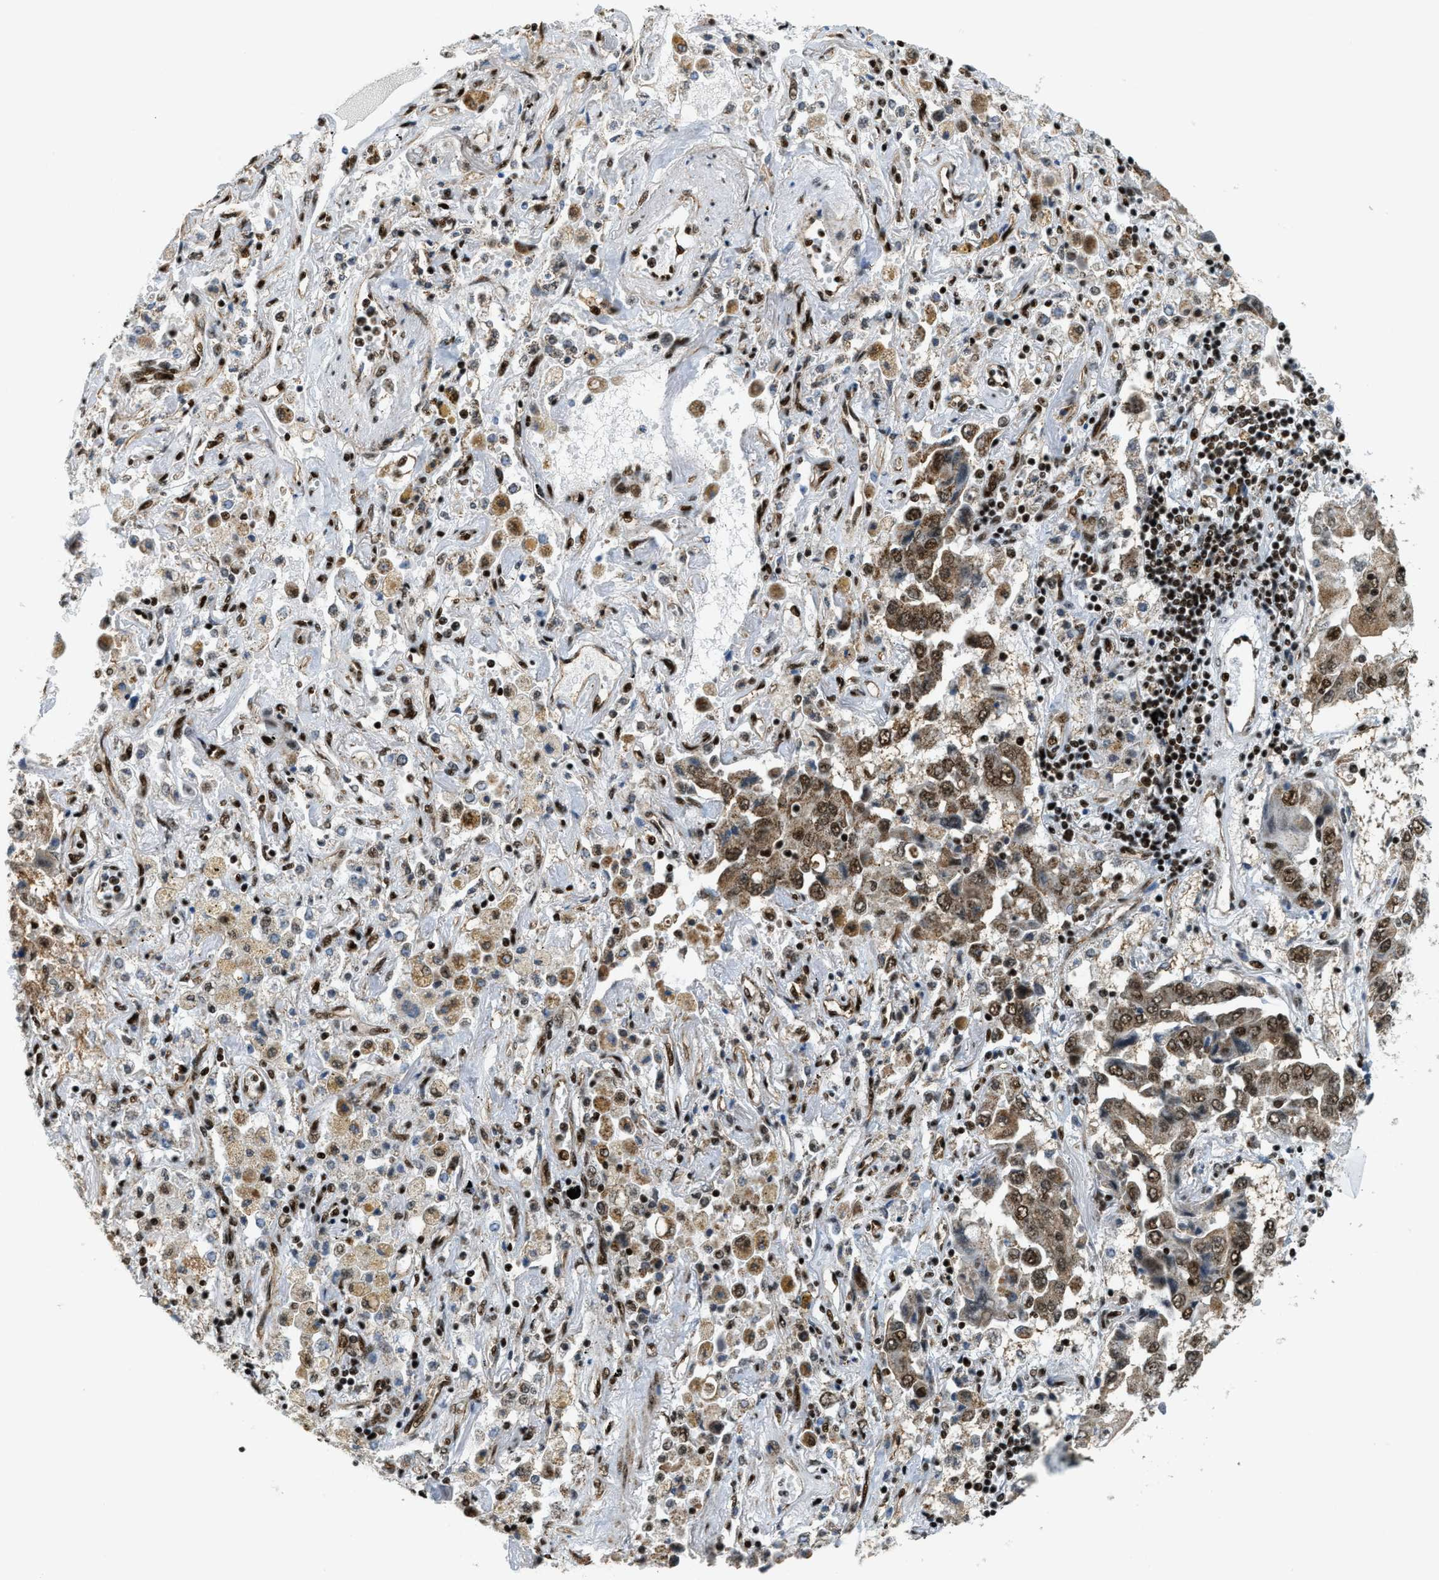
{"staining": {"intensity": "strong", "quantity": ">75%", "location": "cytoplasmic/membranous,nuclear"}, "tissue": "lung cancer", "cell_type": "Tumor cells", "image_type": "cancer", "snomed": [{"axis": "morphology", "description": "Adenocarcinoma, NOS"}, {"axis": "topography", "description": "Lung"}], "caption": "A histopathology image of lung adenocarcinoma stained for a protein shows strong cytoplasmic/membranous and nuclear brown staining in tumor cells.", "gene": "GABPB1", "patient": {"sex": "female", "age": 65}}